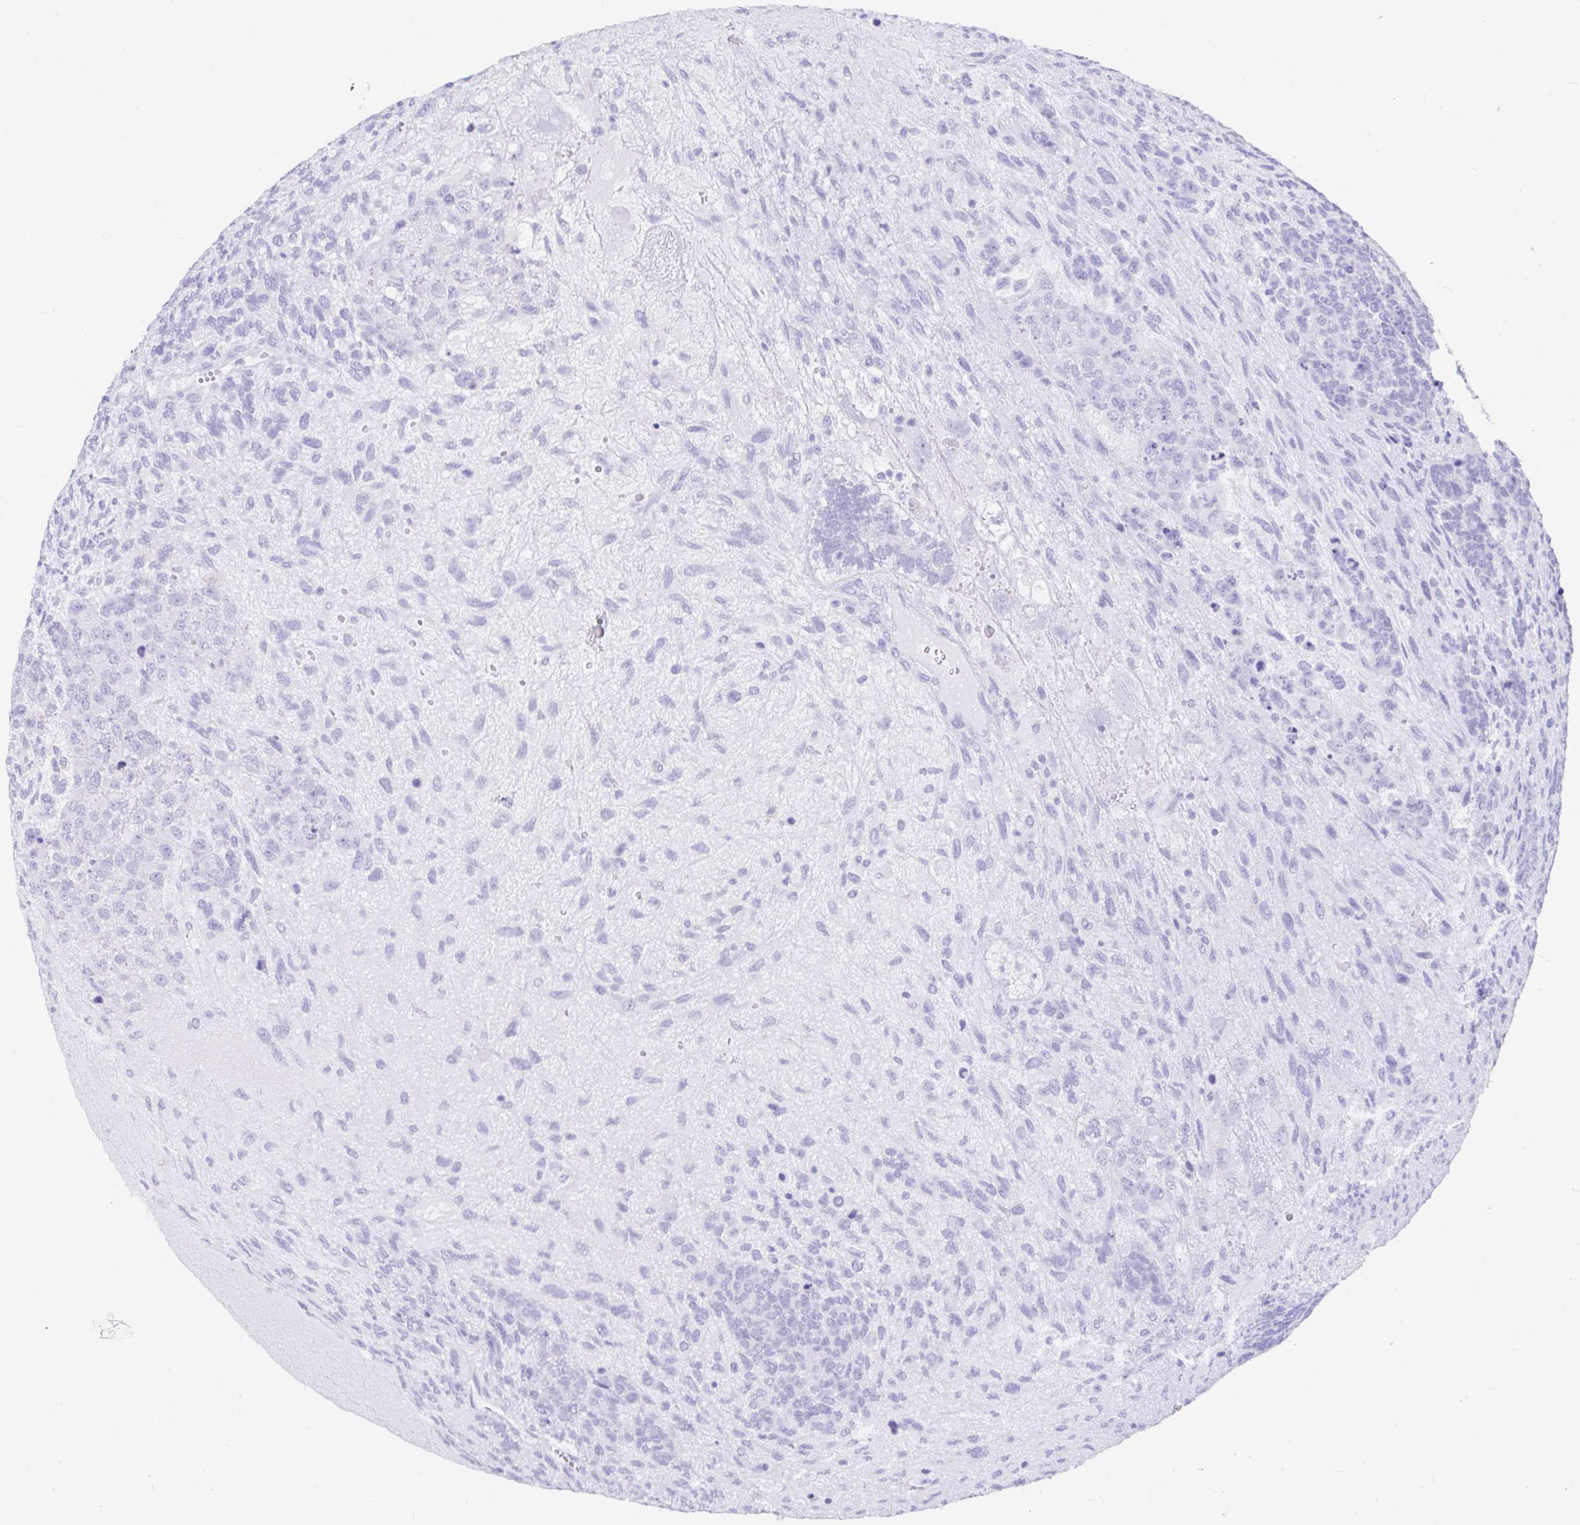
{"staining": {"intensity": "negative", "quantity": "none", "location": "none"}, "tissue": "testis cancer", "cell_type": "Tumor cells", "image_type": "cancer", "snomed": [{"axis": "morphology", "description": "Normal tissue, NOS"}, {"axis": "morphology", "description": "Carcinoma, Embryonal, NOS"}, {"axis": "topography", "description": "Testis"}, {"axis": "topography", "description": "Epididymis"}], "caption": "An immunohistochemistry histopathology image of embryonal carcinoma (testis) is shown. There is no staining in tumor cells of embryonal carcinoma (testis). Brightfield microscopy of IHC stained with DAB (brown) and hematoxylin (blue), captured at high magnification.", "gene": "ZPBP2", "patient": {"sex": "male", "age": 23}}